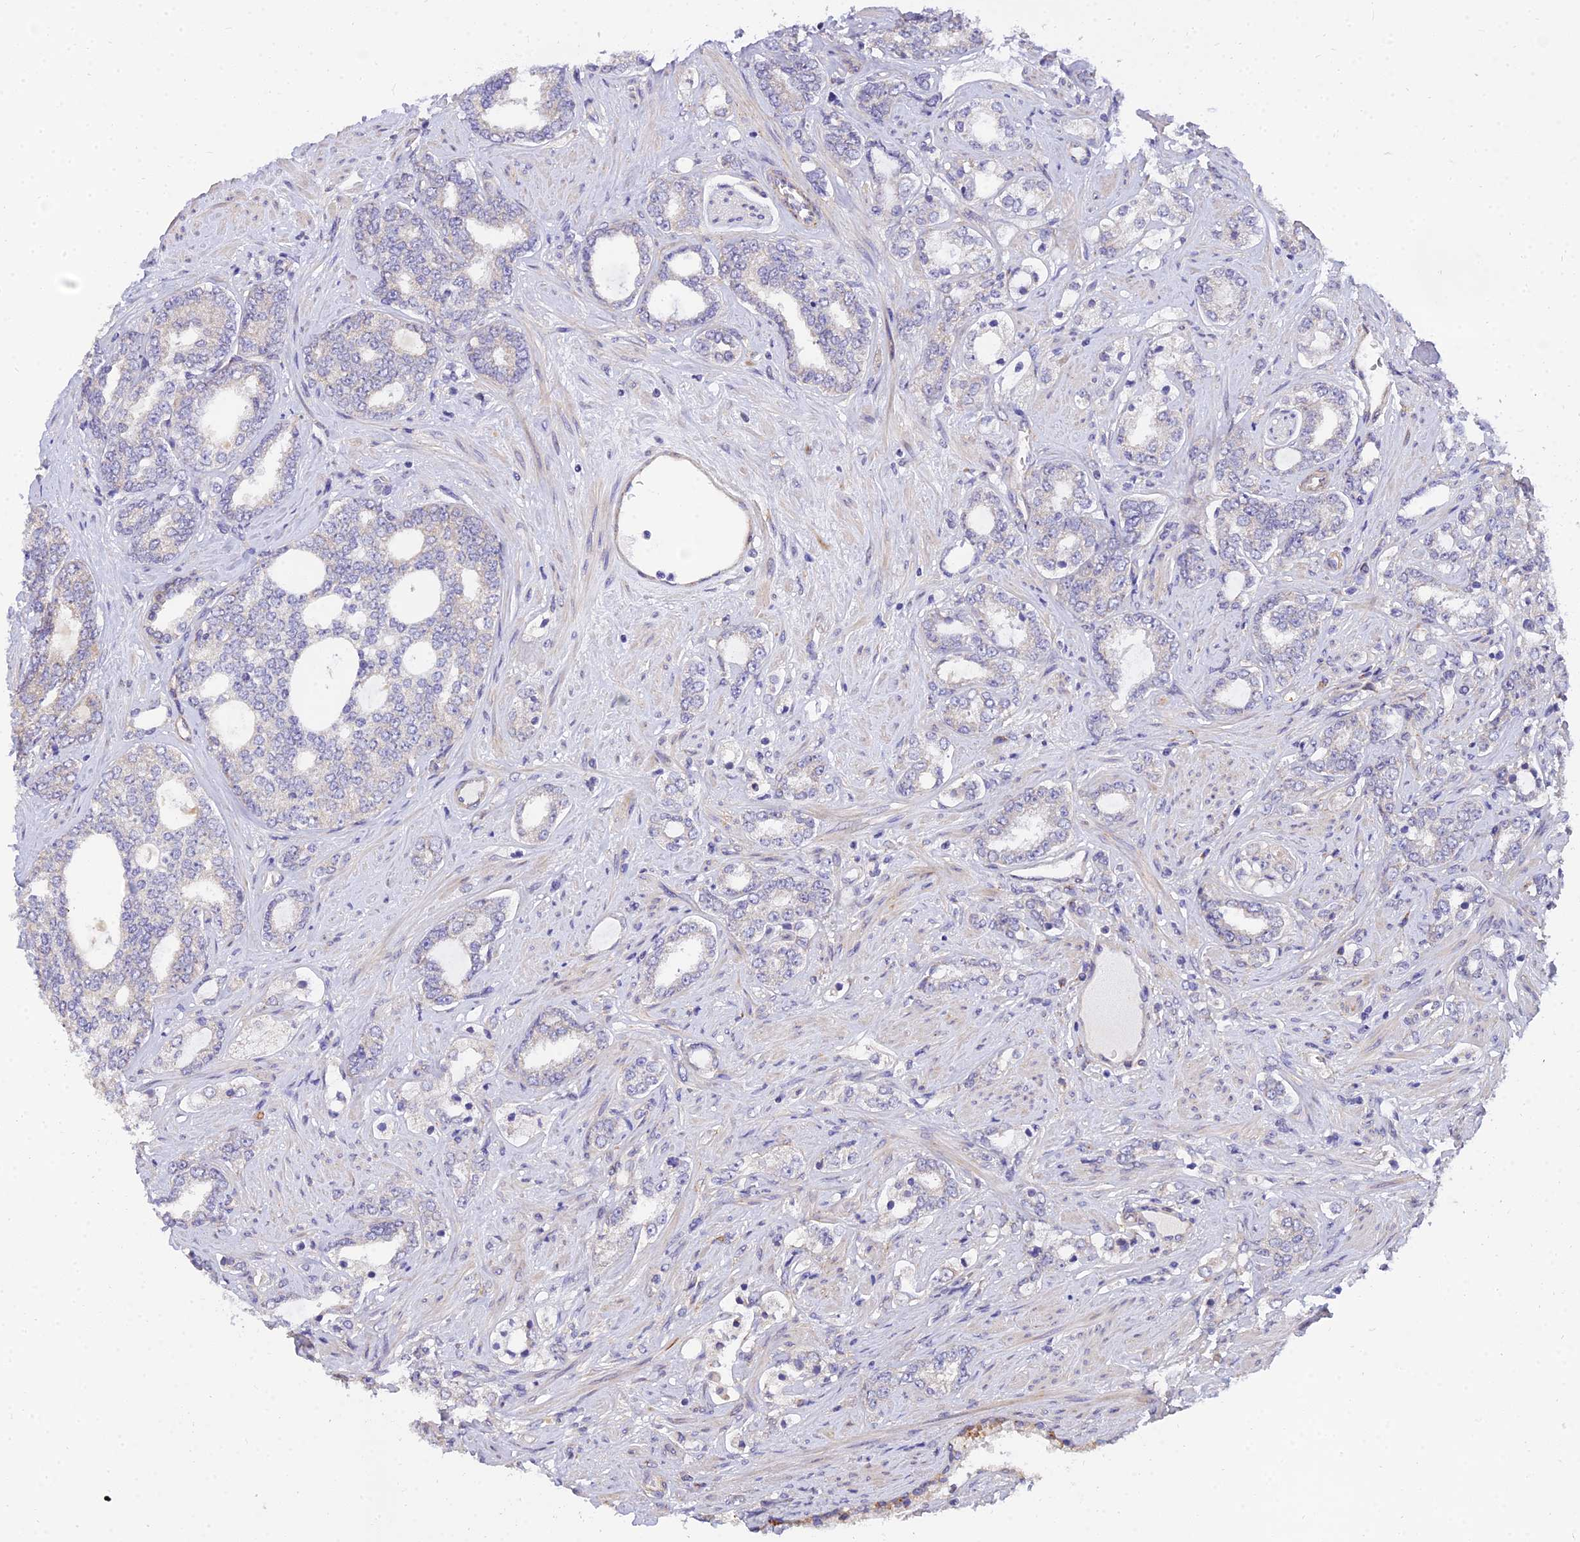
{"staining": {"intensity": "negative", "quantity": "none", "location": "none"}, "tissue": "prostate cancer", "cell_type": "Tumor cells", "image_type": "cancer", "snomed": [{"axis": "morphology", "description": "Adenocarcinoma, High grade"}, {"axis": "topography", "description": "Prostate"}], "caption": "IHC photomicrograph of human prostate cancer (adenocarcinoma (high-grade)) stained for a protein (brown), which reveals no staining in tumor cells. (DAB immunohistochemistry with hematoxylin counter stain).", "gene": "ARL8B", "patient": {"sex": "male", "age": 64}}